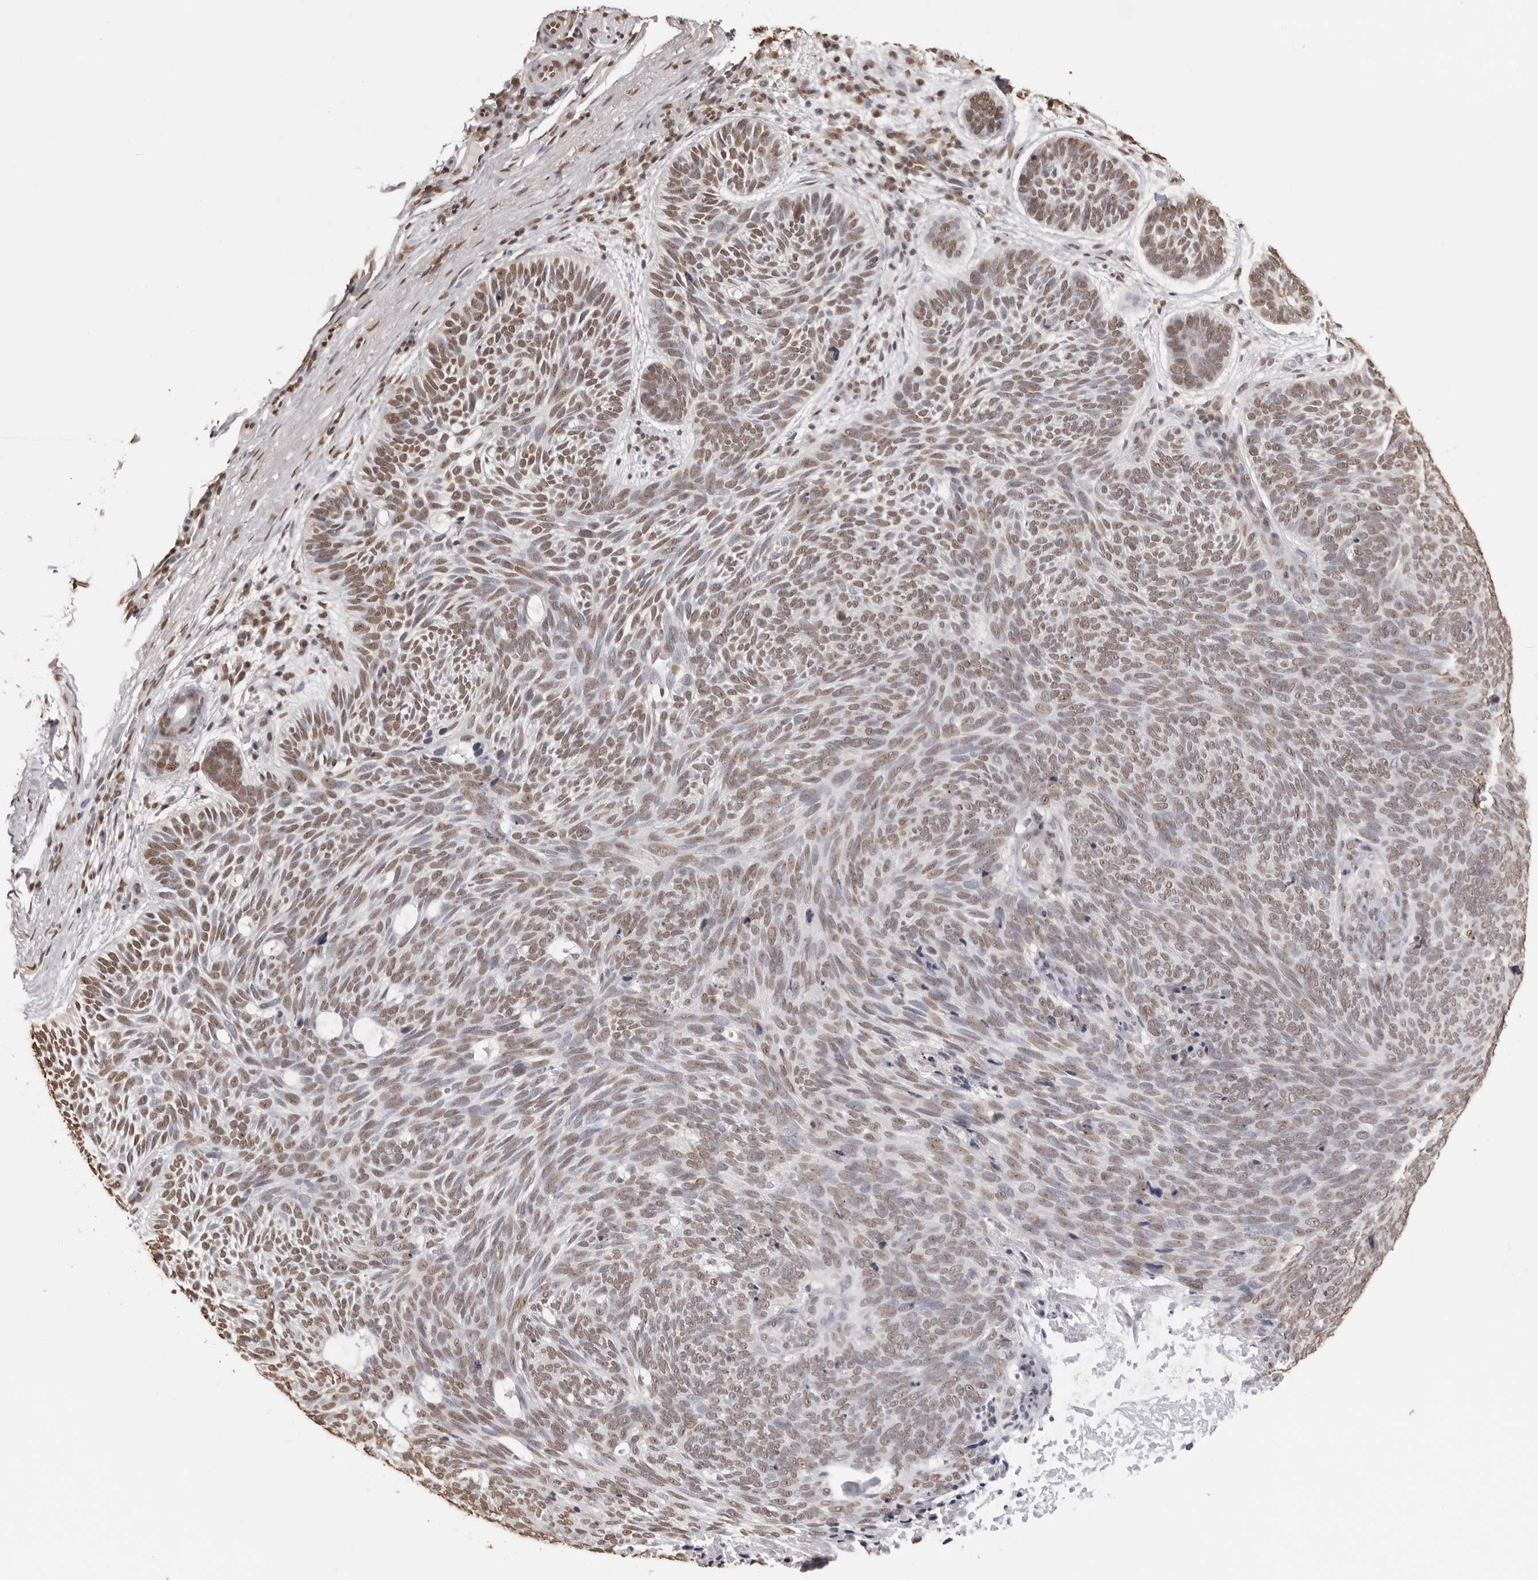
{"staining": {"intensity": "moderate", "quantity": ">75%", "location": "nuclear"}, "tissue": "skin cancer", "cell_type": "Tumor cells", "image_type": "cancer", "snomed": [{"axis": "morphology", "description": "Basal cell carcinoma"}, {"axis": "topography", "description": "Skin"}], "caption": "A histopathology image showing moderate nuclear expression in approximately >75% of tumor cells in skin cancer, as visualized by brown immunohistochemical staining.", "gene": "OLIG3", "patient": {"sex": "female", "age": 85}}